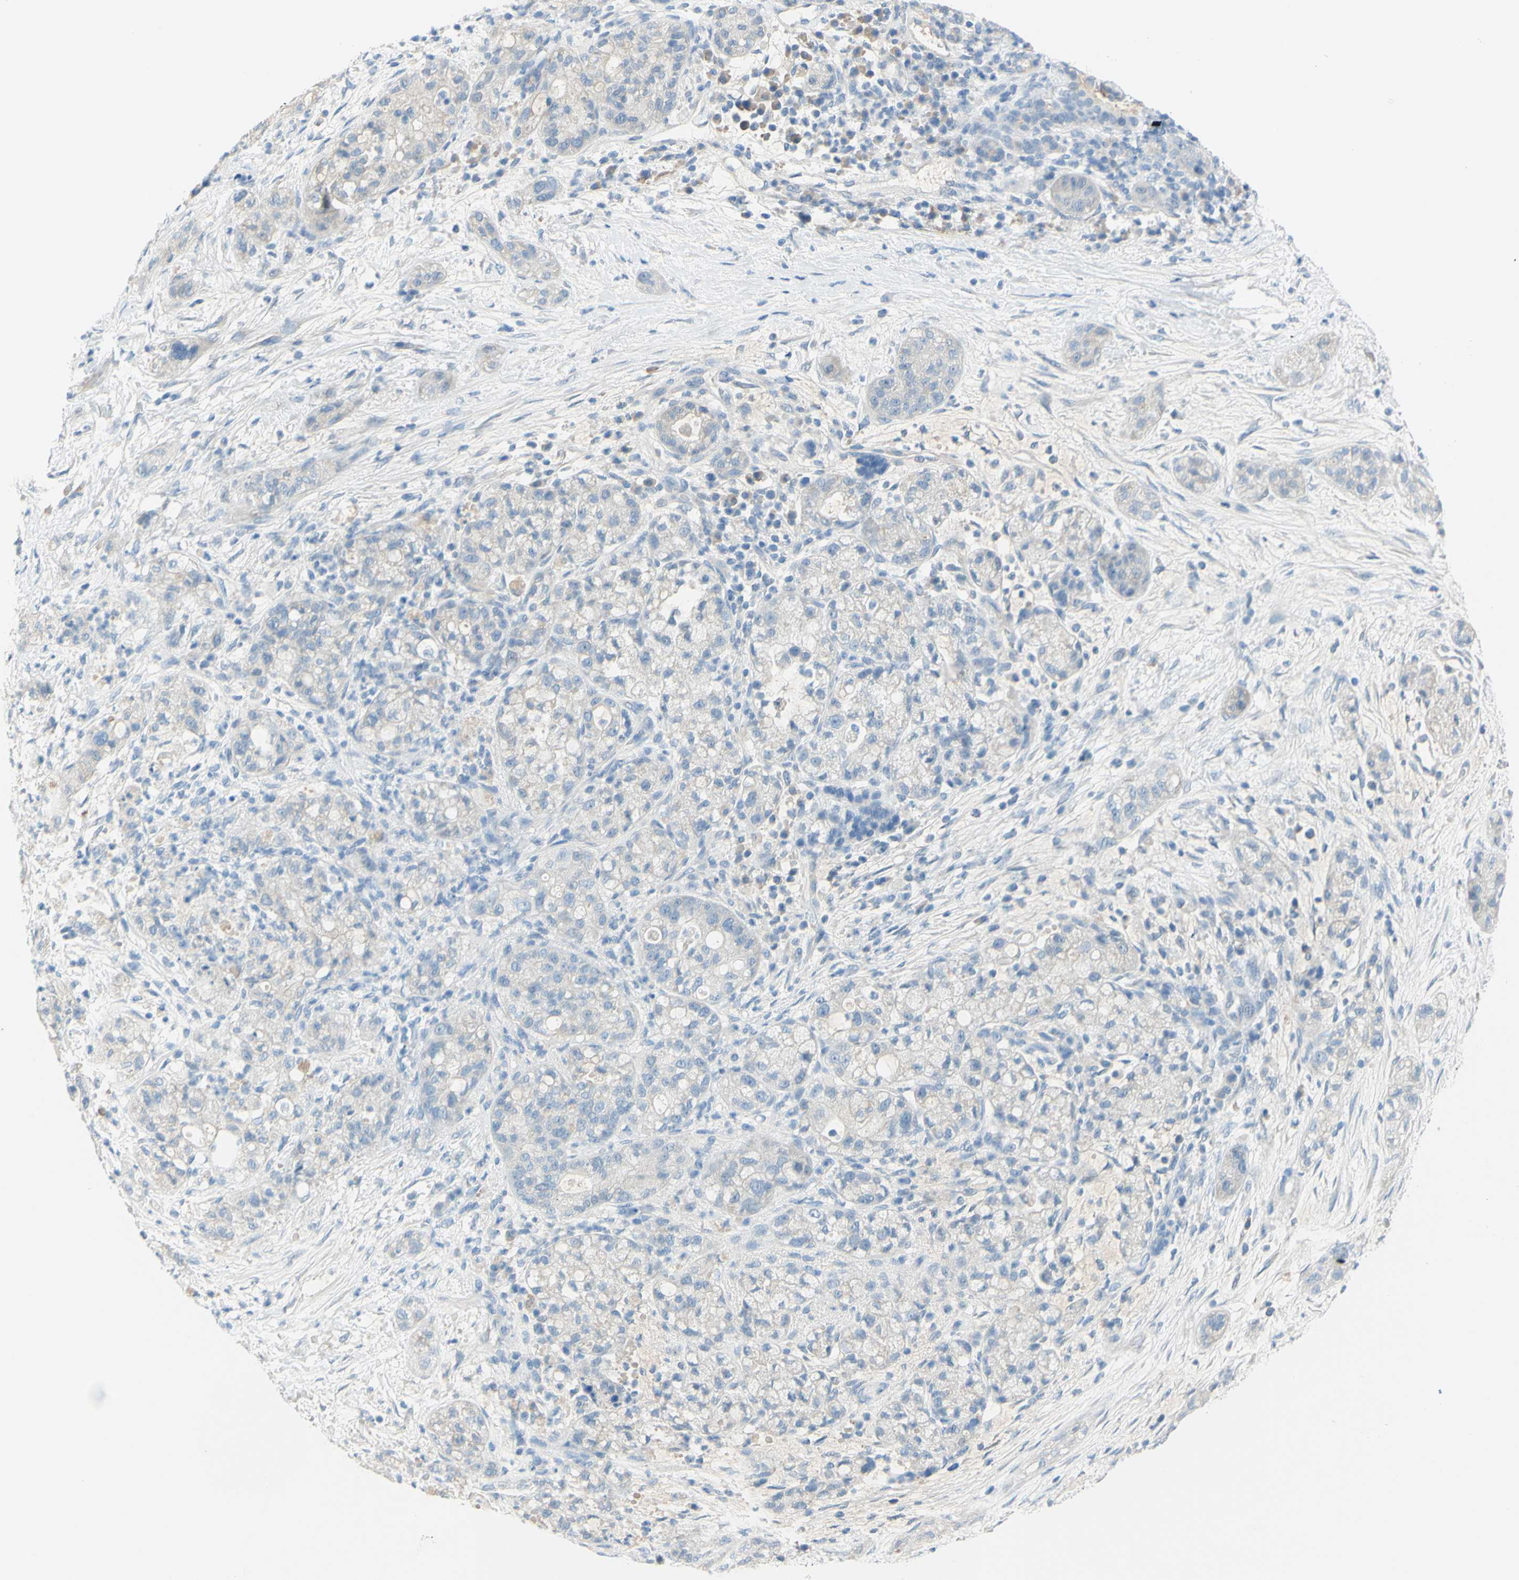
{"staining": {"intensity": "weak", "quantity": "25%-75%", "location": "cytoplasmic/membranous"}, "tissue": "pancreatic cancer", "cell_type": "Tumor cells", "image_type": "cancer", "snomed": [{"axis": "morphology", "description": "Adenocarcinoma, NOS"}, {"axis": "topography", "description": "Pancreas"}], "caption": "Protein expression analysis of pancreatic cancer reveals weak cytoplasmic/membranous expression in about 25%-75% of tumor cells. (IHC, brightfield microscopy, high magnification).", "gene": "SLC1A2", "patient": {"sex": "female", "age": 78}}